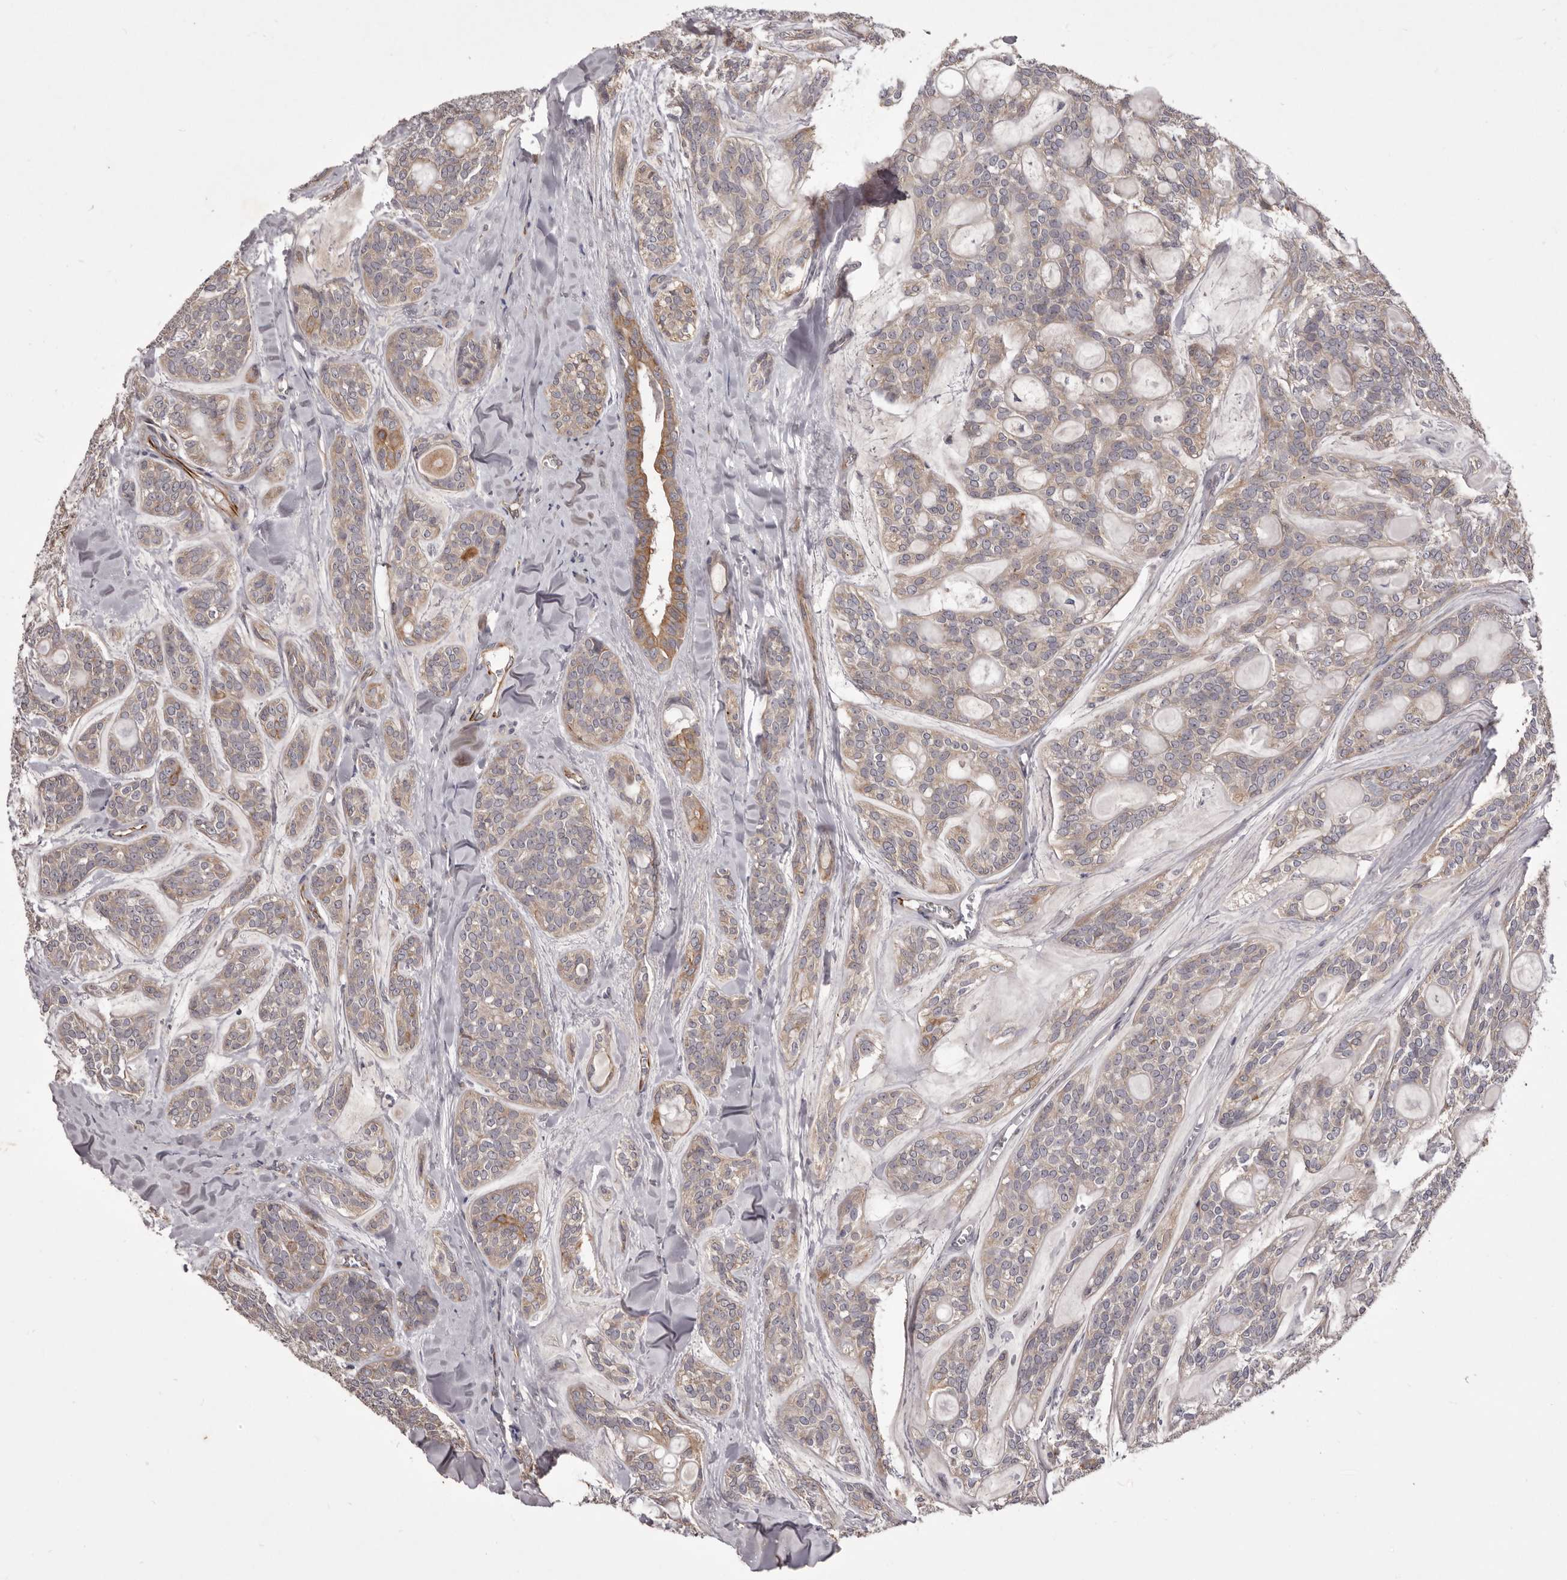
{"staining": {"intensity": "moderate", "quantity": "<25%", "location": "cytoplasmic/membranous"}, "tissue": "head and neck cancer", "cell_type": "Tumor cells", "image_type": "cancer", "snomed": [{"axis": "morphology", "description": "Adenocarcinoma, NOS"}, {"axis": "topography", "description": "Head-Neck"}], "caption": "There is low levels of moderate cytoplasmic/membranous expression in tumor cells of head and neck cancer (adenocarcinoma), as demonstrated by immunohistochemical staining (brown color).", "gene": "PNRC1", "patient": {"sex": "male", "age": 66}}